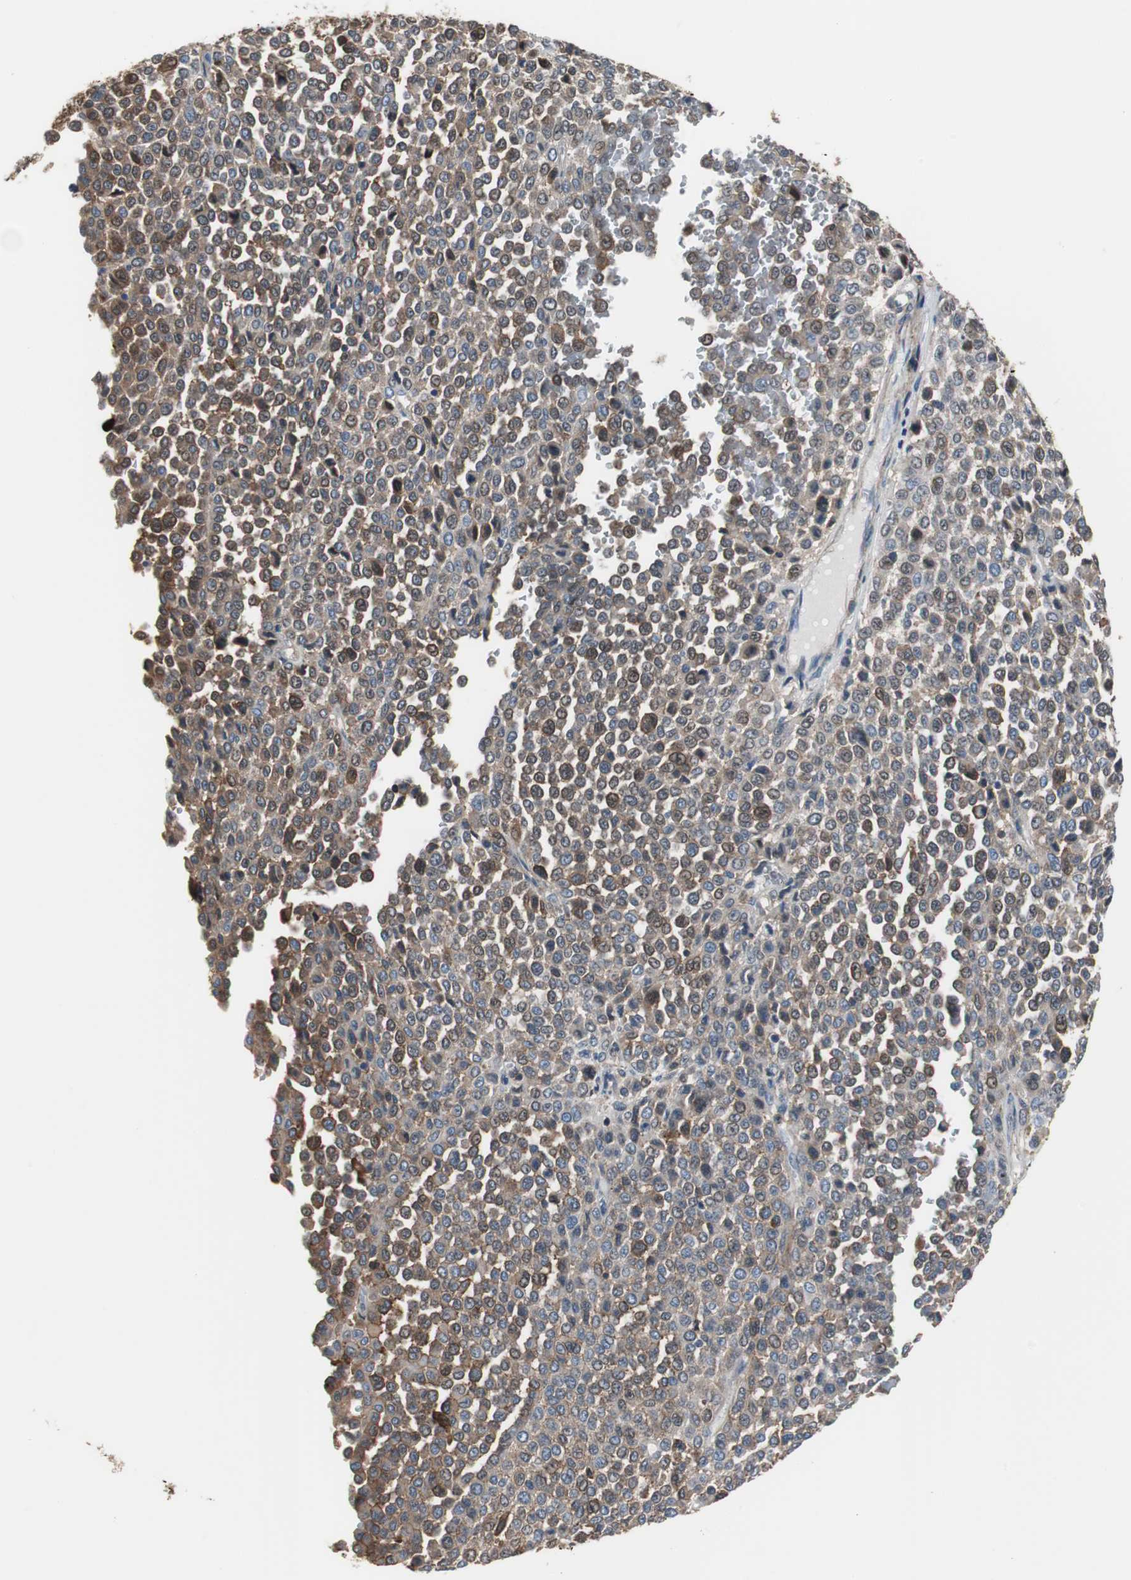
{"staining": {"intensity": "moderate", "quantity": "25%-75%", "location": "cytoplasmic/membranous"}, "tissue": "melanoma", "cell_type": "Tumor cells", "image_type": "cancer", "snomed": [{"axis": "morphology", "description": "Malignant melanoma, Metastatic site"}, {"axis": "topography", "description": "Pancreas"}], "caption": "Immunohistochemical staining of human melanoma exhibits moderate cytoplasmic/membranous protein expression in about 25%-75% of tumor cells.", "gene": "ANXA4", "patient": {"sex": "female", "age": 30}}